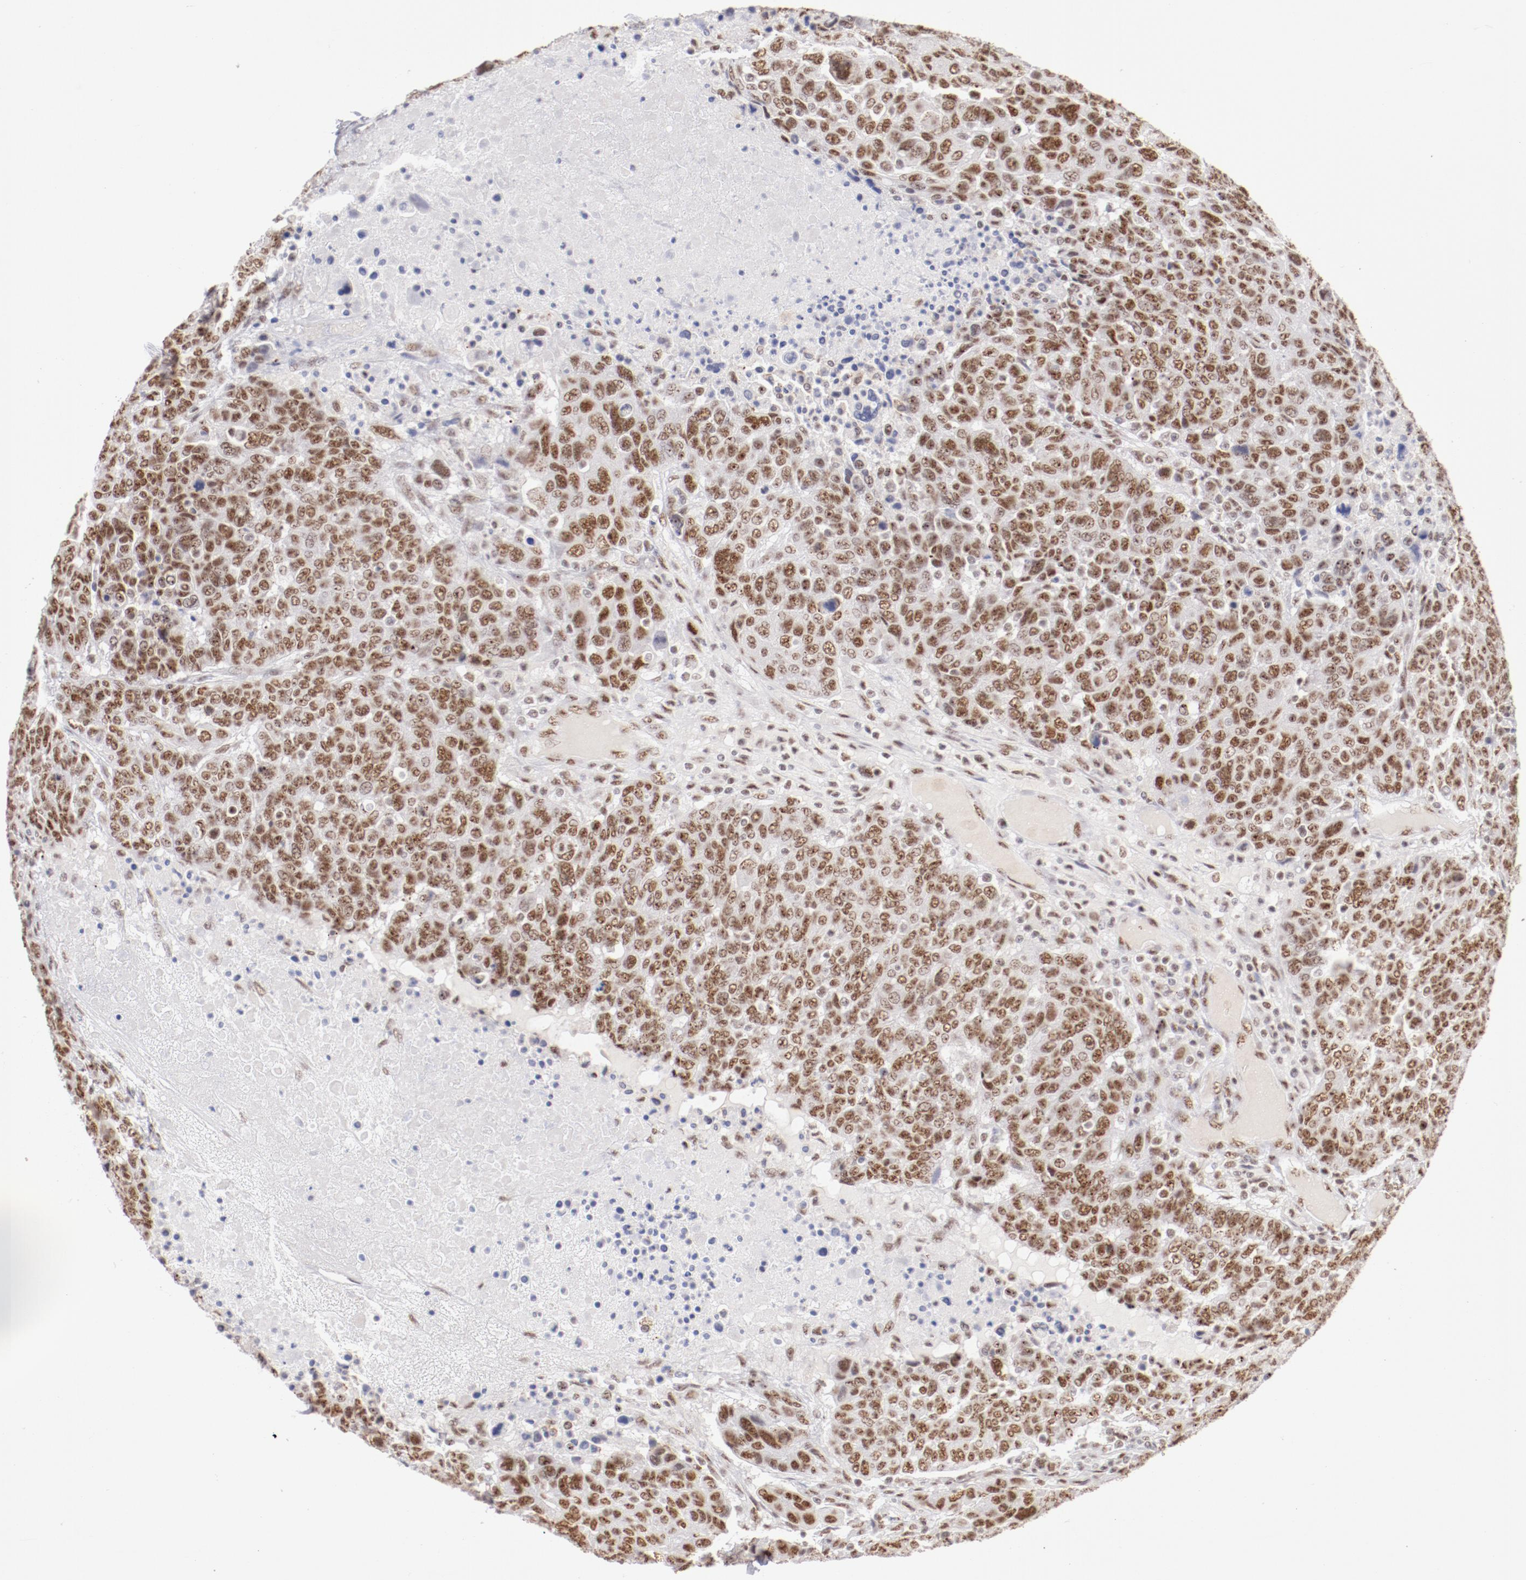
{"staining": {"intensity": "moderate", "quantity": ">75%", "location": "nuclear"}, "tissue": "breast cancer", "cell_type": "Tumor cells", "image_type": "cancer", "snomed": [{"axis": "morphology", "description": "Duct carcinoma"}, {"axis": "topography", "description": "Breast"}], "caption": "The image shows staining of breast intraductal carcinoma, revealing moderate nuclear protein staining (brown color) within tumor cells.", "gene": "TFAP4", "patient": {"sex": "female", "age": 37}}